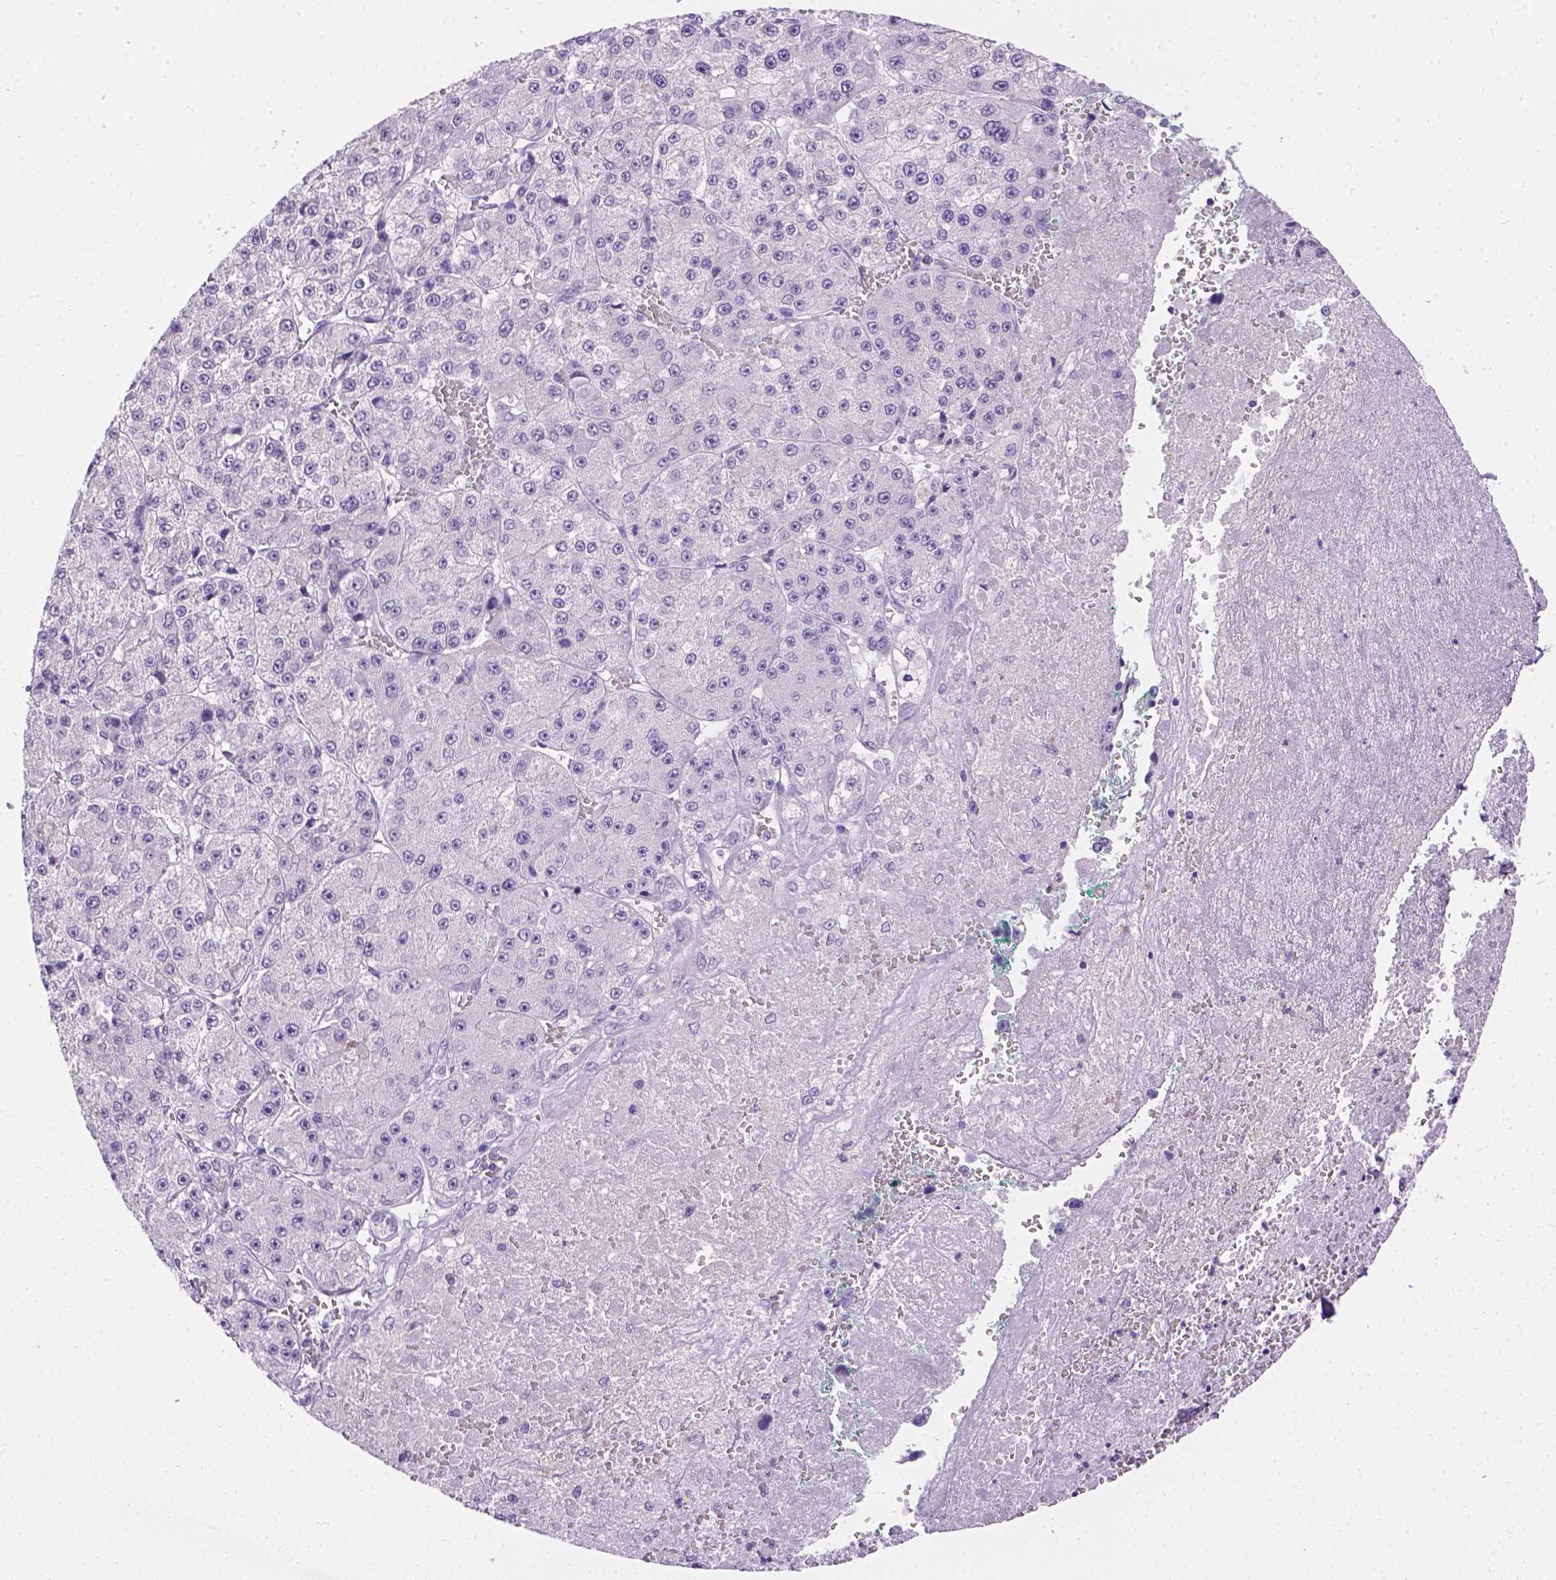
{"staining": {"intensity": "negative", "quantity": "none", "location": "none"}, "tissue": "liver cancer", "cell_type": "Tumor cells", "image_type": "cancer", "snomed": [{"axis": "morphology", "description": "Carcinoma, Hepatocellular, NOS"}, {"axis": "topography", "description": "Liver"}], "caption": "Immunohistochemistry (IHC) photomicrograph of liver cancer (hepatocellular carcinoma) stained for a protein (brown), which exhibits no positivity in tumor cells.", "gene": "TMEM38A", "patient": {"sex": "female", "age": 73}}